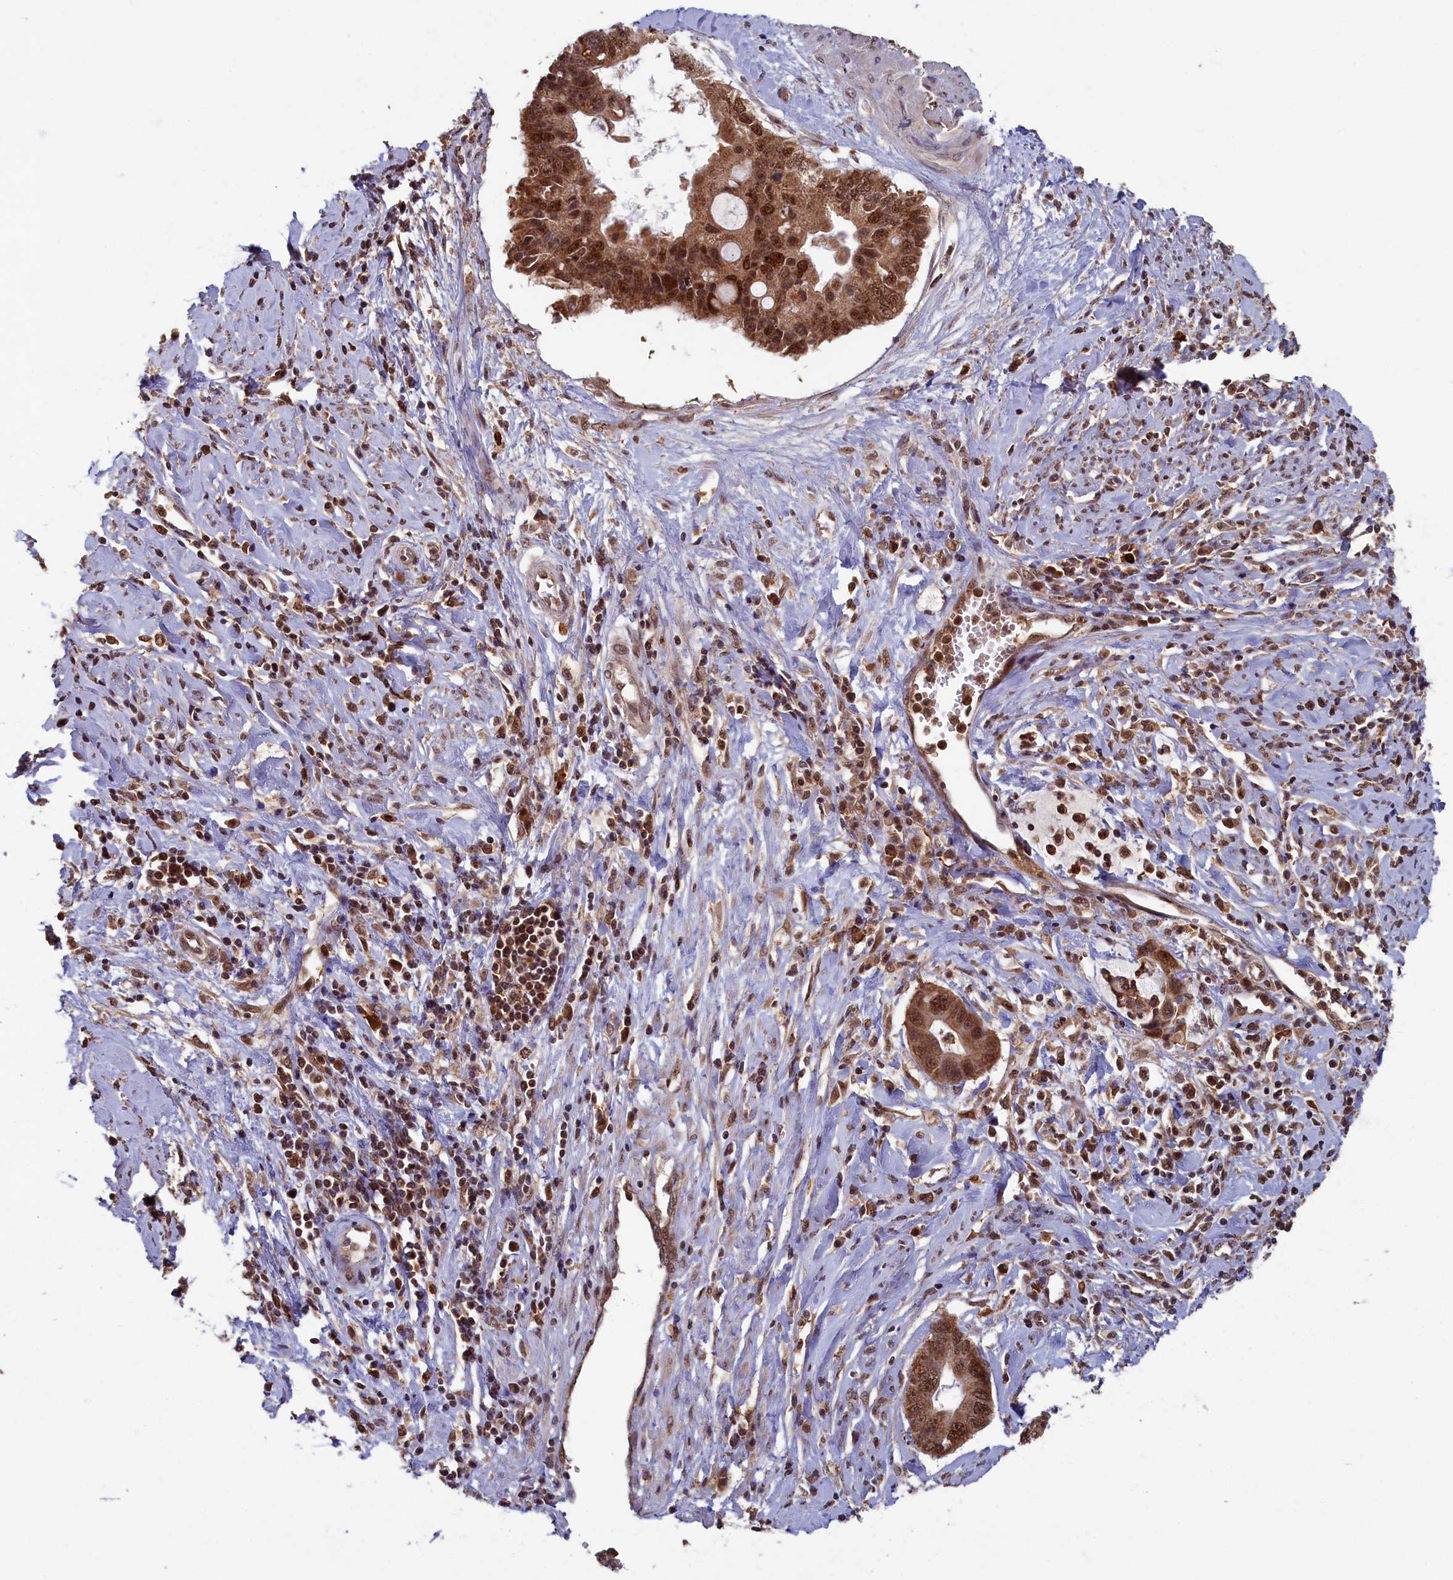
{"staining": {"intensity": "strong", "quantity": ">75%", "location": "cytoplasmic/membranous,nuclear"}, "tissue": "cervical cancer", "cell_type": "Tumor cells", "image_type": "cancer", "snomed": [{"axis": "morphology", "description": "Adenocarcinoma, NOS"}, {"axis": "topography", "description": "Cervix"}], "caption": "High-power microscopy captured an immunohistochemistry histopathology image of cervical cancer (adenocarcinoma), revealing strong cytoplasmic/membranous and nuclear positivity in approximately >75% of tumor cells.", "gene": "BRCA1", "patient": {"sex": "female", "age": 44}}